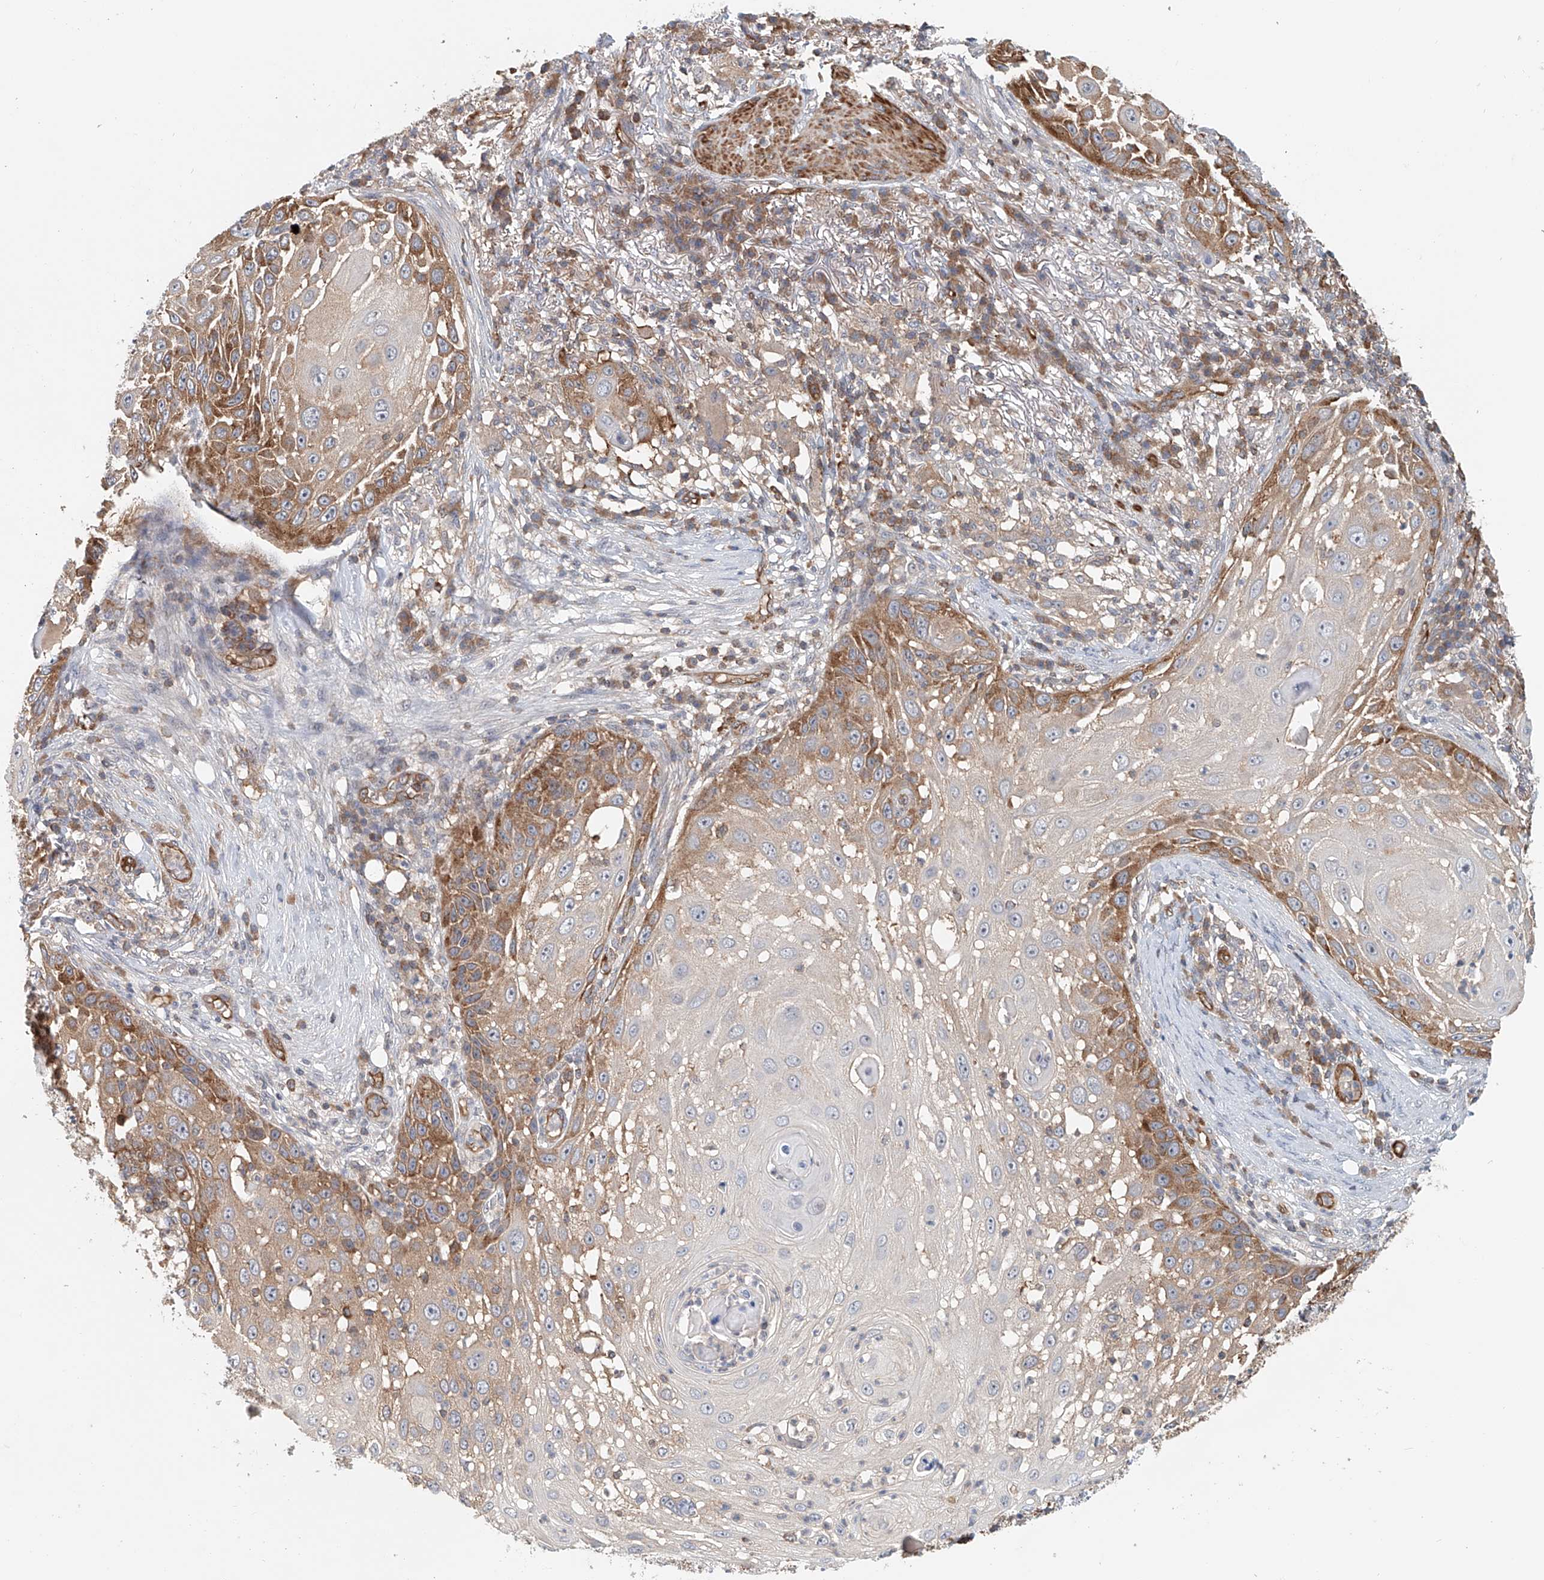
{"staining": {"intensity": "moderate", "quantity": "<25%", "location": "cytoplasmic/membranous"}, "tissue": "skin cancer", "cell_type": "Tumor cells", "image_type": "cancer", "snomed": [{"axis": "morphology", "description": "Squamous cell carcinoma, NOS"}, {"axis": "topography", "description": "Skin"}], "caption": "Protein positivity by IHC demonstrates moderate cytoplasmic/membranous staining in about <25% of tumor cells in squamous cell carcinoma (skin). Using DAB (3,3'-diaminobenzidine) (brown) and hematoxylin (blue) stains, captured at high magnification using brightfield microscopy.", "gene": "FRYL", "patient": {"sex": "female", "age": 44}}